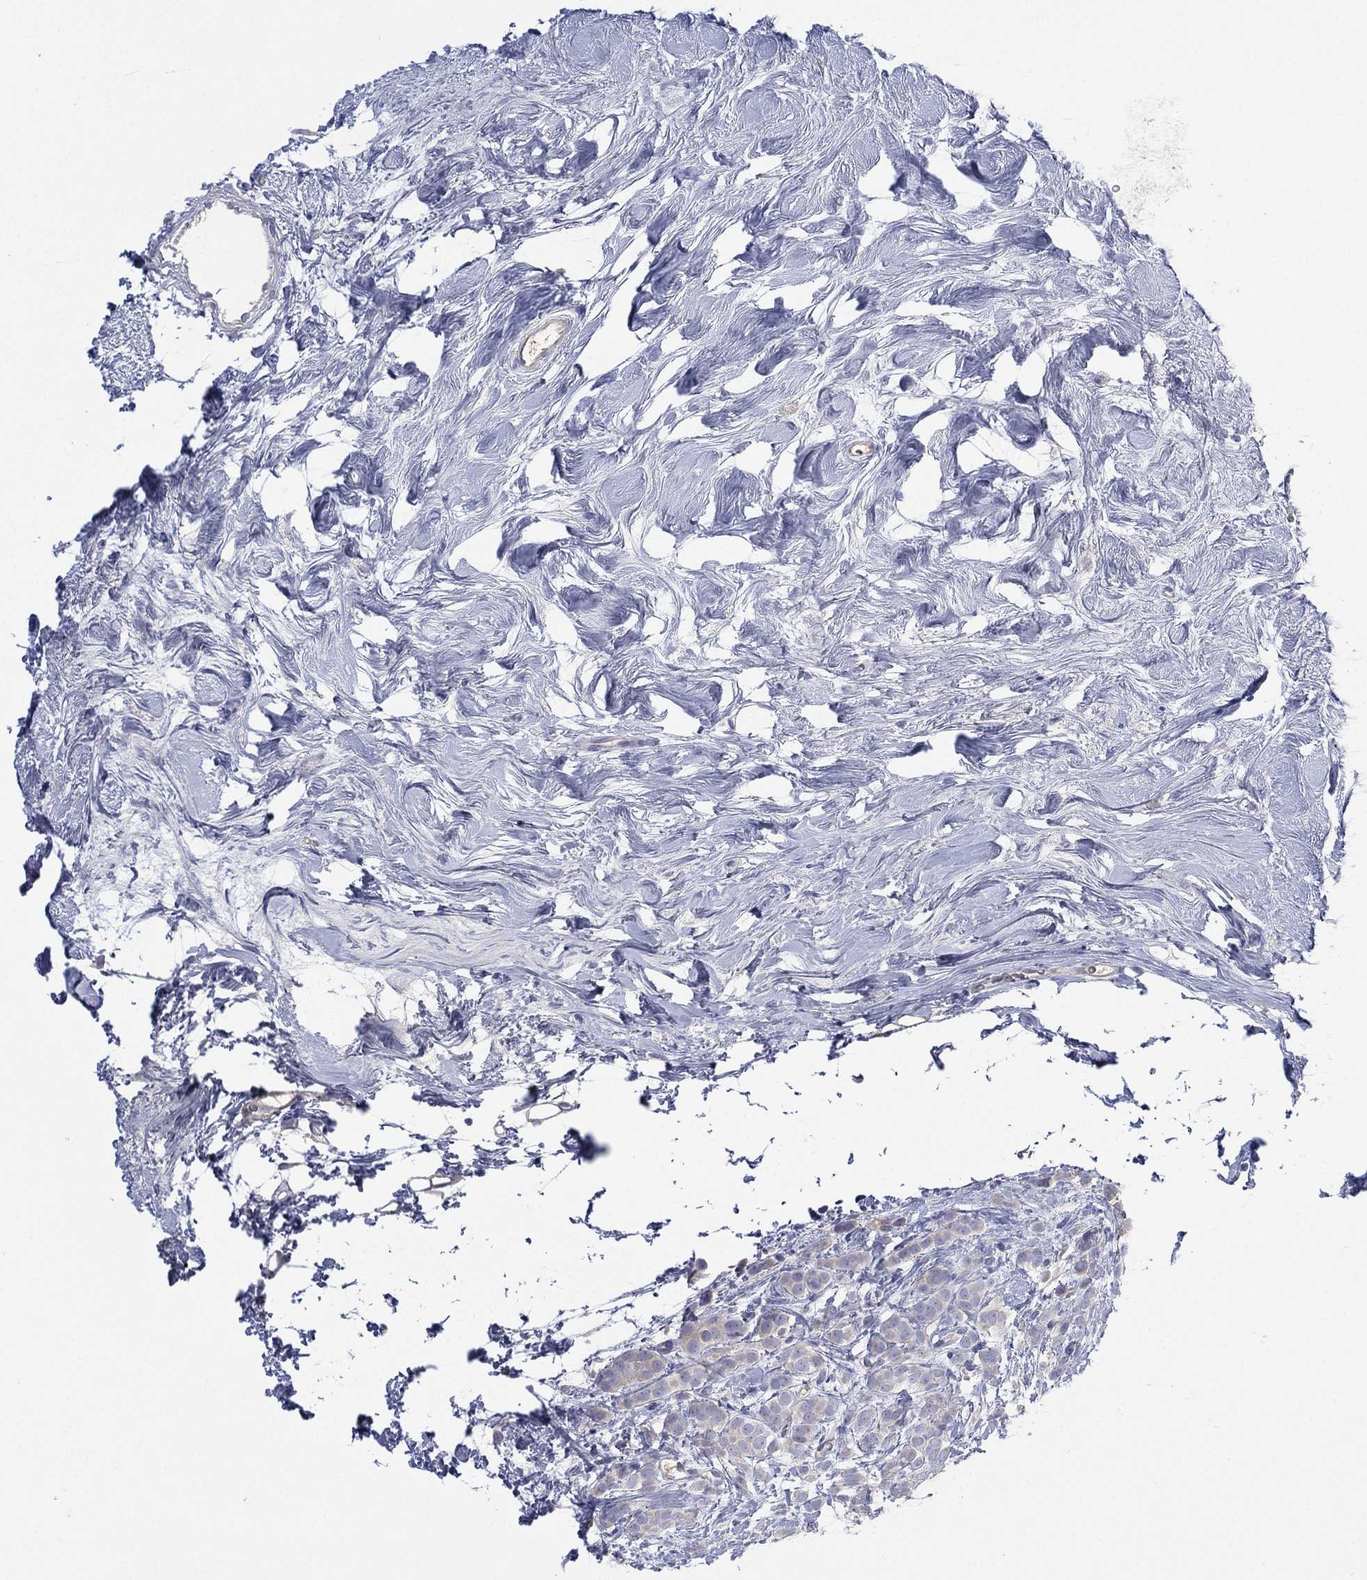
{"staining": {"intensity": "negative", "quantity": "none", "location": "none"}, "tissue": "breast cancer", "cell_type": "Tumor cells", "image_type": "cancer", "snomed": [{"axis": "morphology", "description": "Lobular carcinoma"}, {"axis": "topography", "description": "Breast"}], "caption": "Breast cancer stained for a protein using immunohistochemistry (IHC) exhibits no staining tumor cells.", "gene": "CYP2D6", "patient": {"sex": "female", "age": 49}}